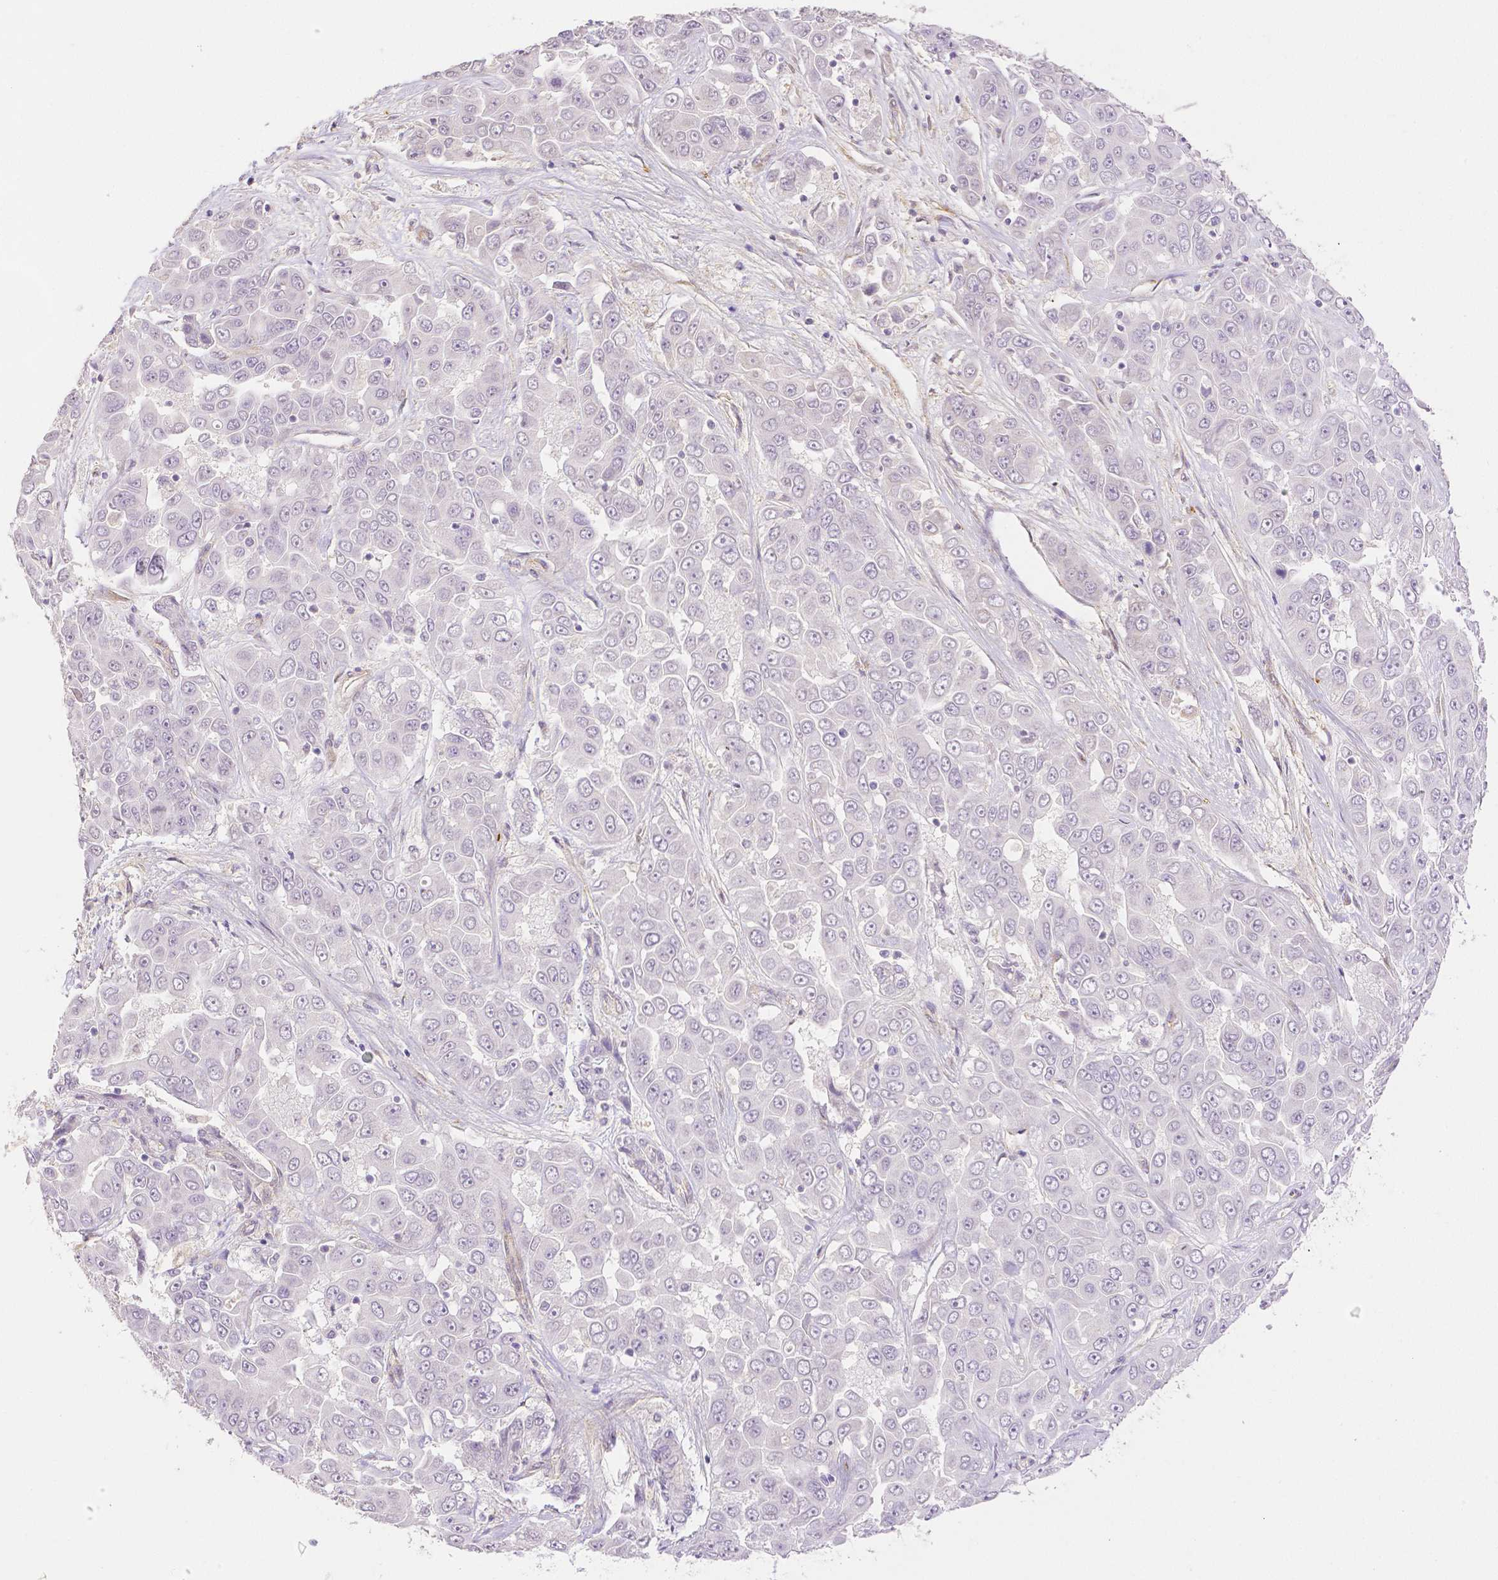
{"staining": {"intensity": "negative", "quantity": "none", "location": "none"}, "tissue": "liver cancer", "cell_type": "Tumor cells", "image_type": "cancer", "snomed": [{"axis": "morphology", "description": "Cholangiocarcinoma"}, {"axis": "topography", "description": "Liver"}], "caption": "The photomicrograph displays no staining of tumor cells in cholangiocarcinoma (liver).", "gene": "THY1", "patient": {"sex": "female", "age": 52}}